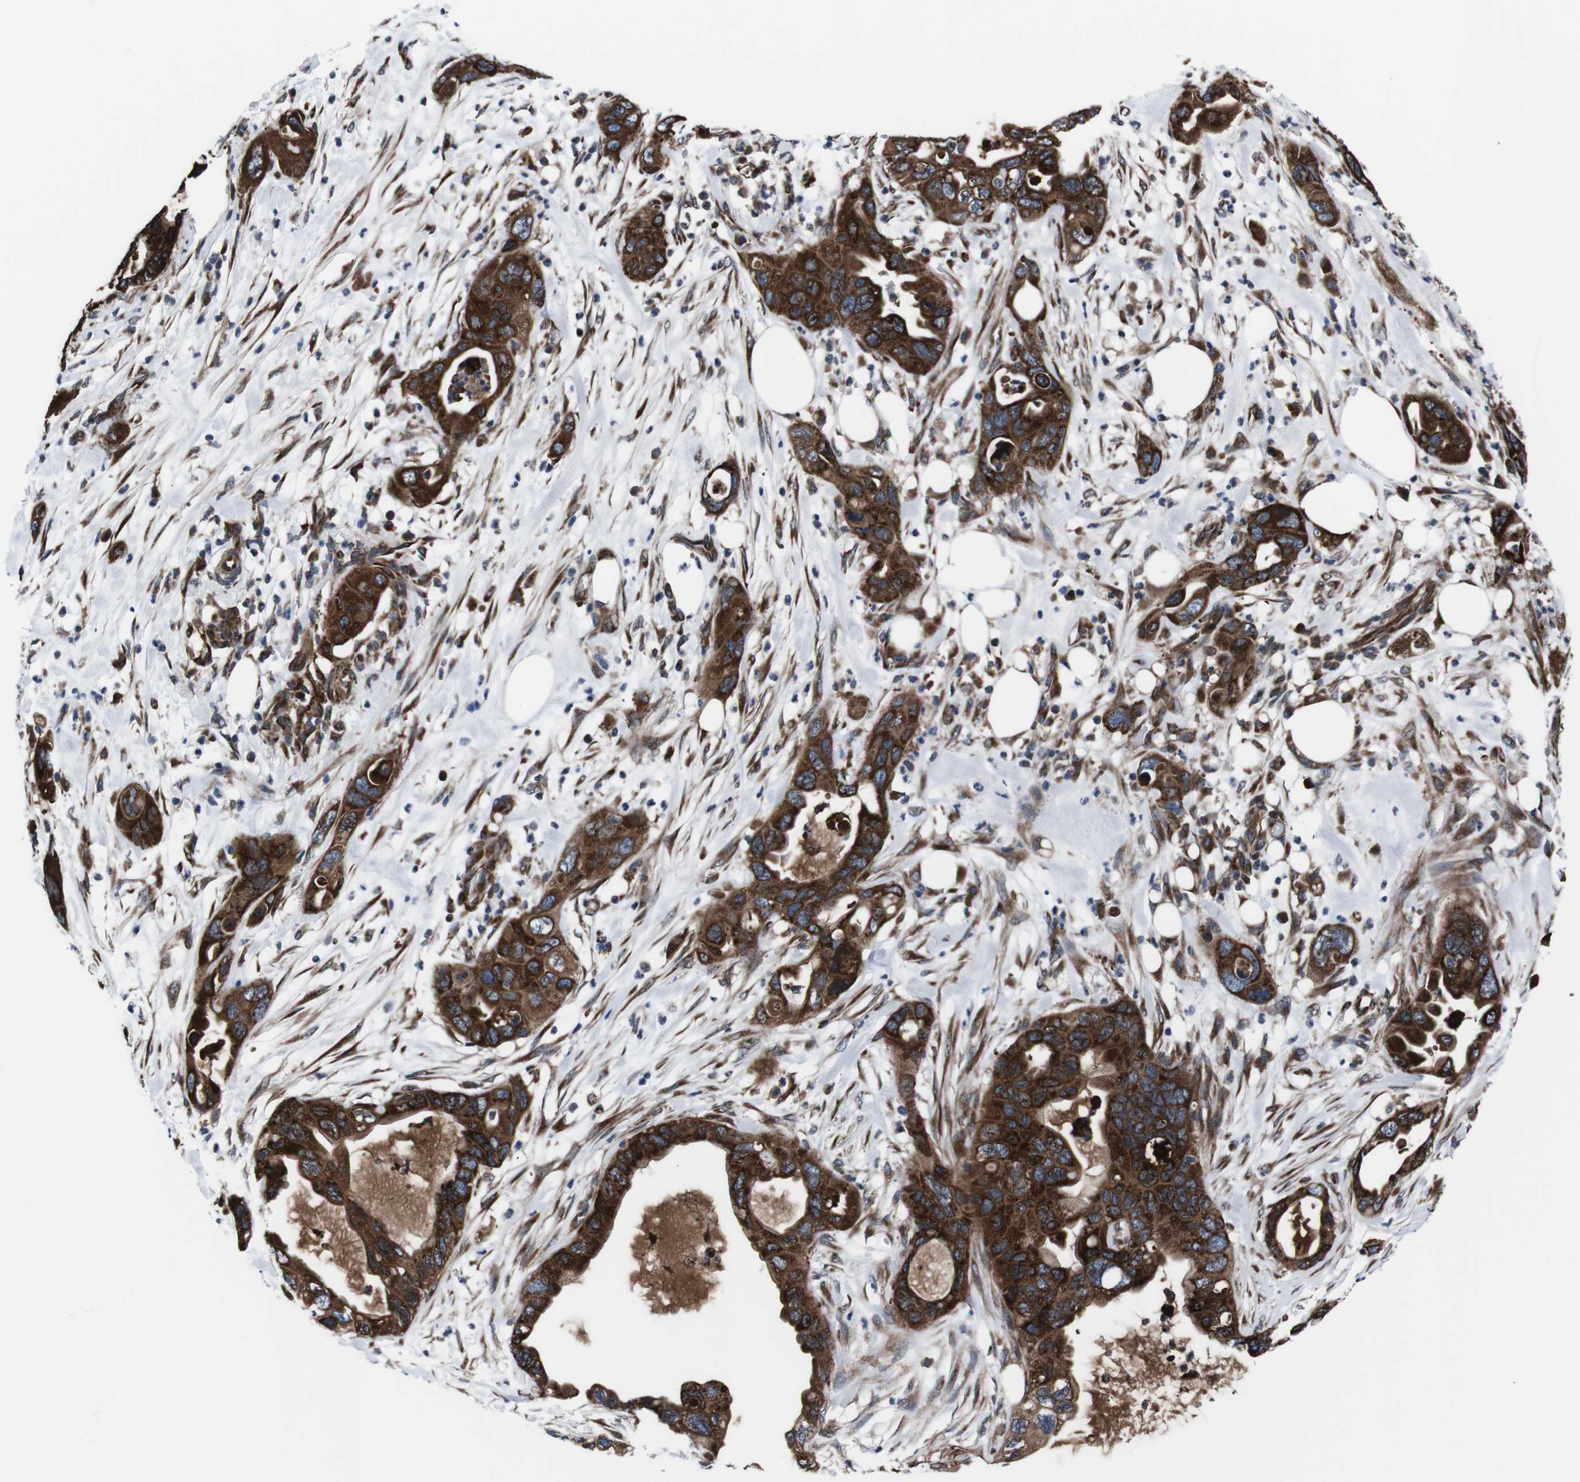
{"staining": {"intensity": "strong", "quantity": ">75%", "location": "cytoplasmic/membranous"}, "tissue": "pancreatic cancer", "cell_type": "Tumor cells", "image_type": "cancer", "snomed": [{"axis": "morphology", "description": "Adenocarcinoma, NOS"}, {"axis": "topography", "description": "Pancreas"}], "caption": "Human adenocarcinoma (pancreatic) stained with a brown dye shows strong cytoplasmic/membranous positive staining in approximately >75% of tumor cells.", "gene": "EIF4A2", "patient": {"sex": "female", "age": 71}}